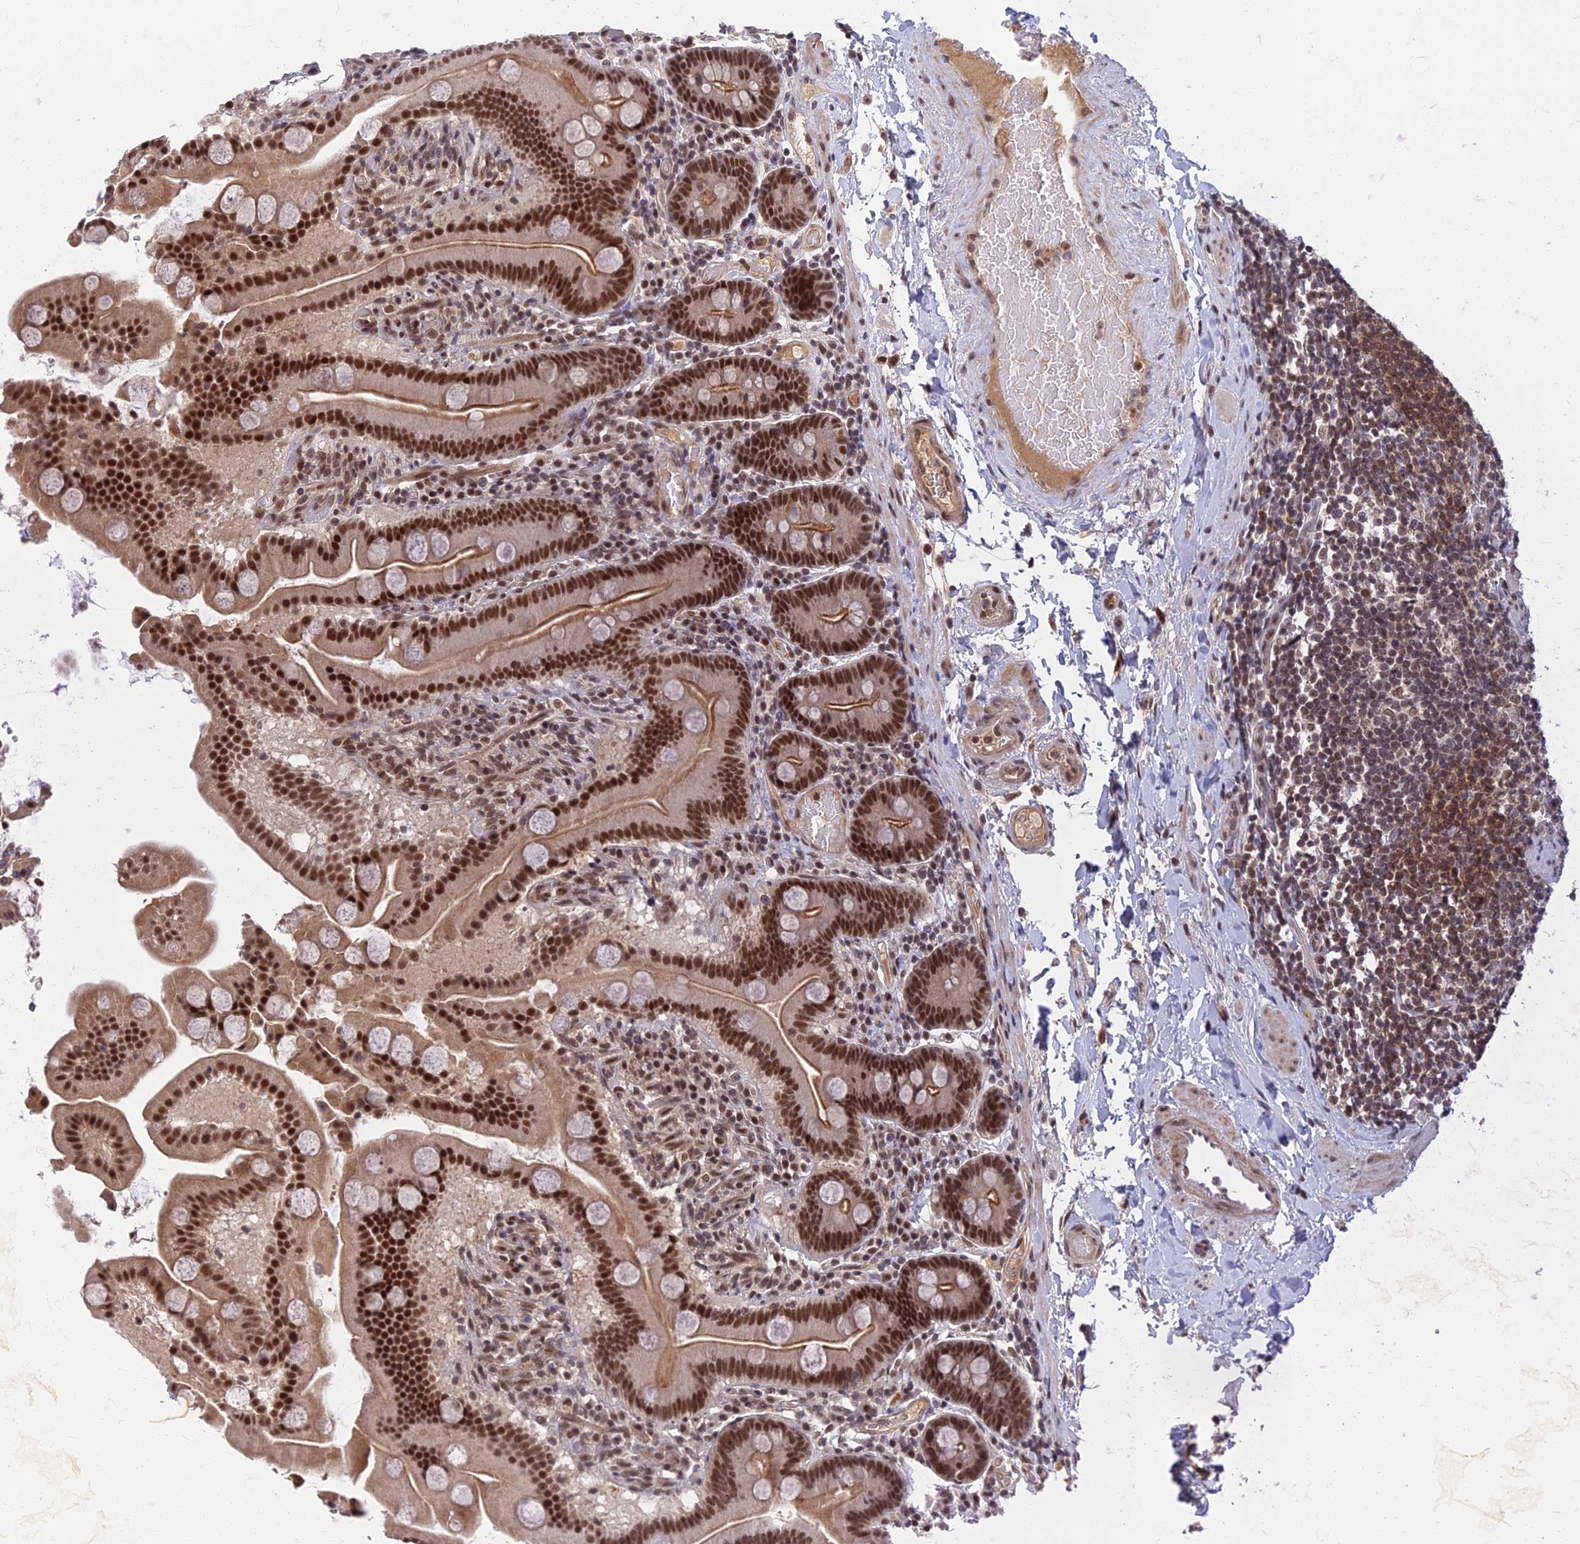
{"staining": {"intensity": "strong", "quantity": ">75%", "location": "cytoplasmic/membranous,nuclear"}, "tissue": "duodenum", "cell_type": "Glandular cells", "image_type": "normal", "snomed": [{"axis": "morphology", "description": "Normal tissue, NOS"}, {"axis": "topography", "description": "Duodenum"}], "caption": "A high amount of strong cytoplasmic/membranous,nuclear positivity is present in approximately >75% of glandular cells in unremarkable duodenum.", "gene": "TCEA2", "patient": {"sex": "male", "age": 55}}